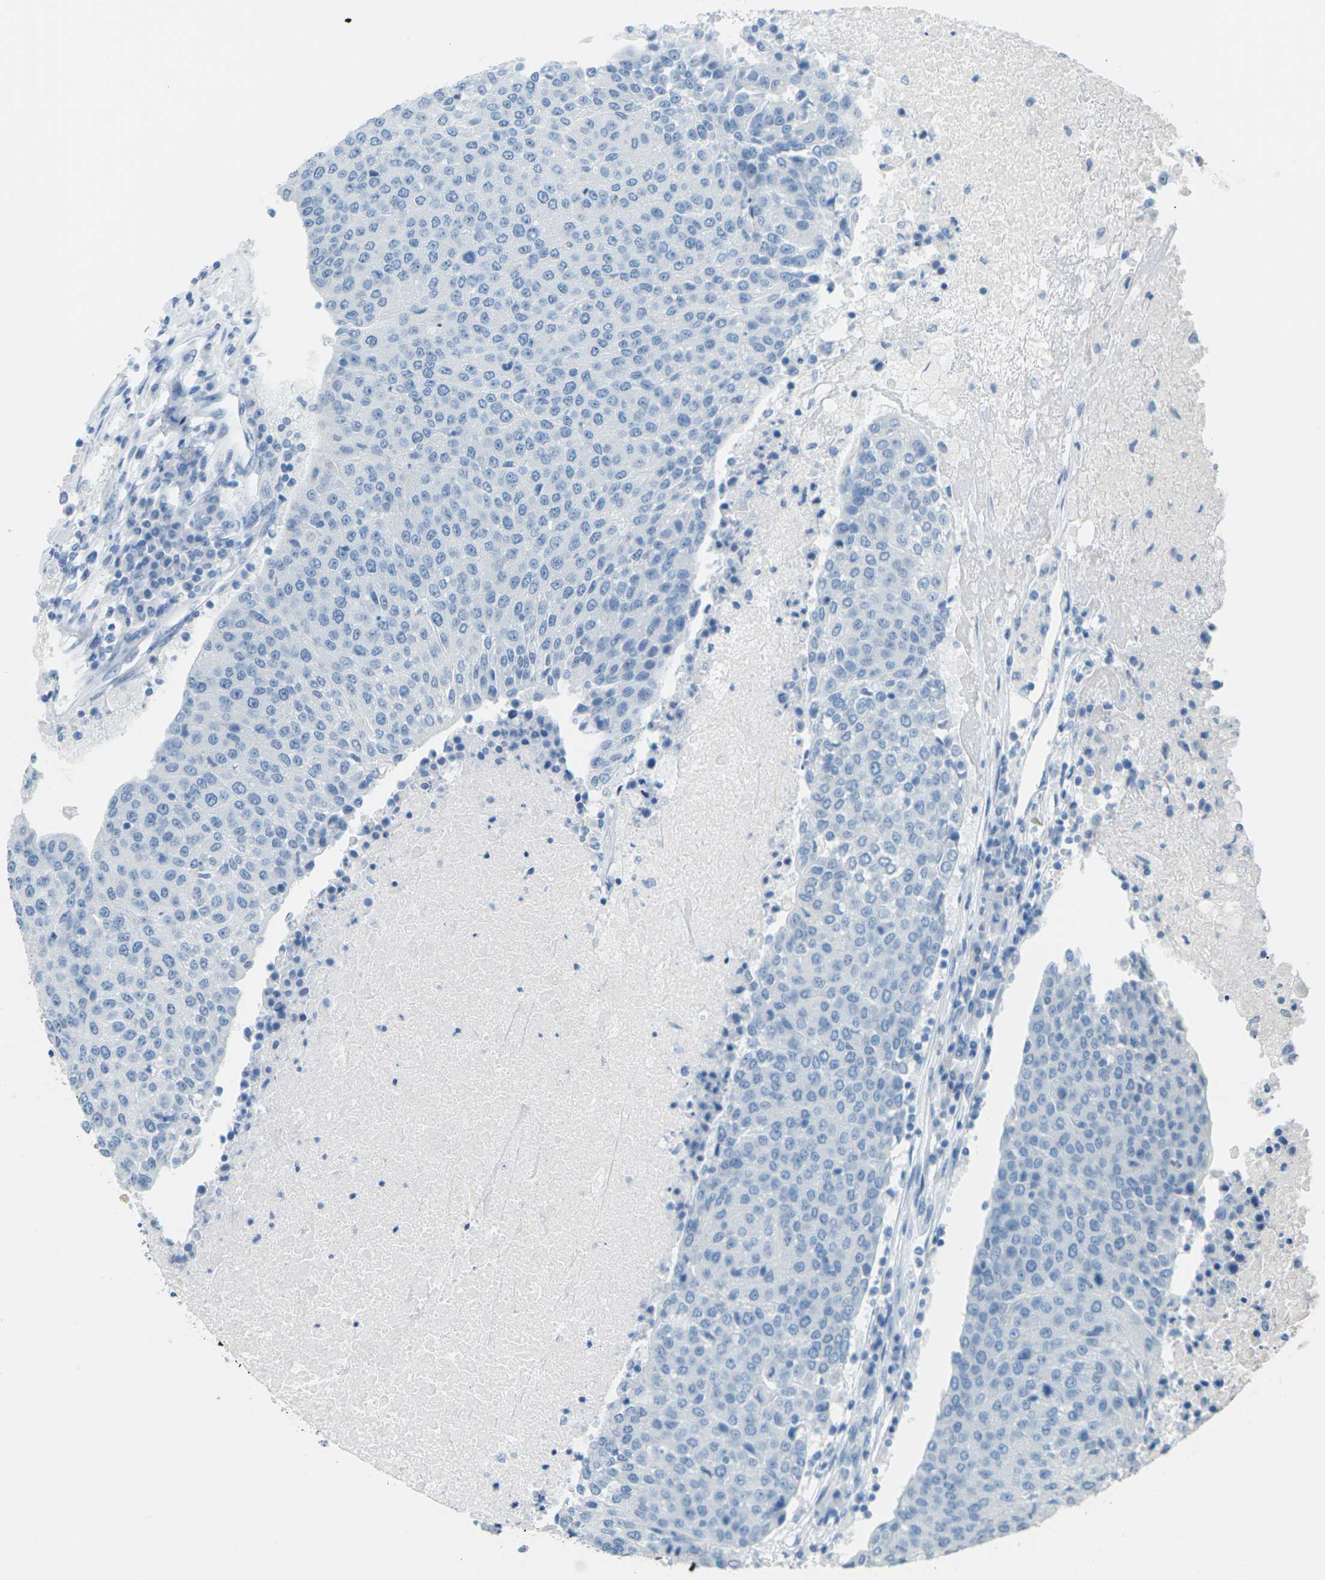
{"staining": {"intensity": "negative", "quantity": "none", "location": "none"}, "tissue": "urothelial cancer", "cell_type": "Tumor cells", "image_type": "cancer", "snomed": [{"axis": "morphology", "description": "Urothelial carcinoma, High grade"}, {"axis": "topography", "description": "Urinary bladder"}], "caption": "Immunohistochemistry (IHC) of urothelial carcinoma (high-grade) exhibits no staining in tumor cells.", "gene": "CDH16", "patient": {"sex": "female", "age": 85}}